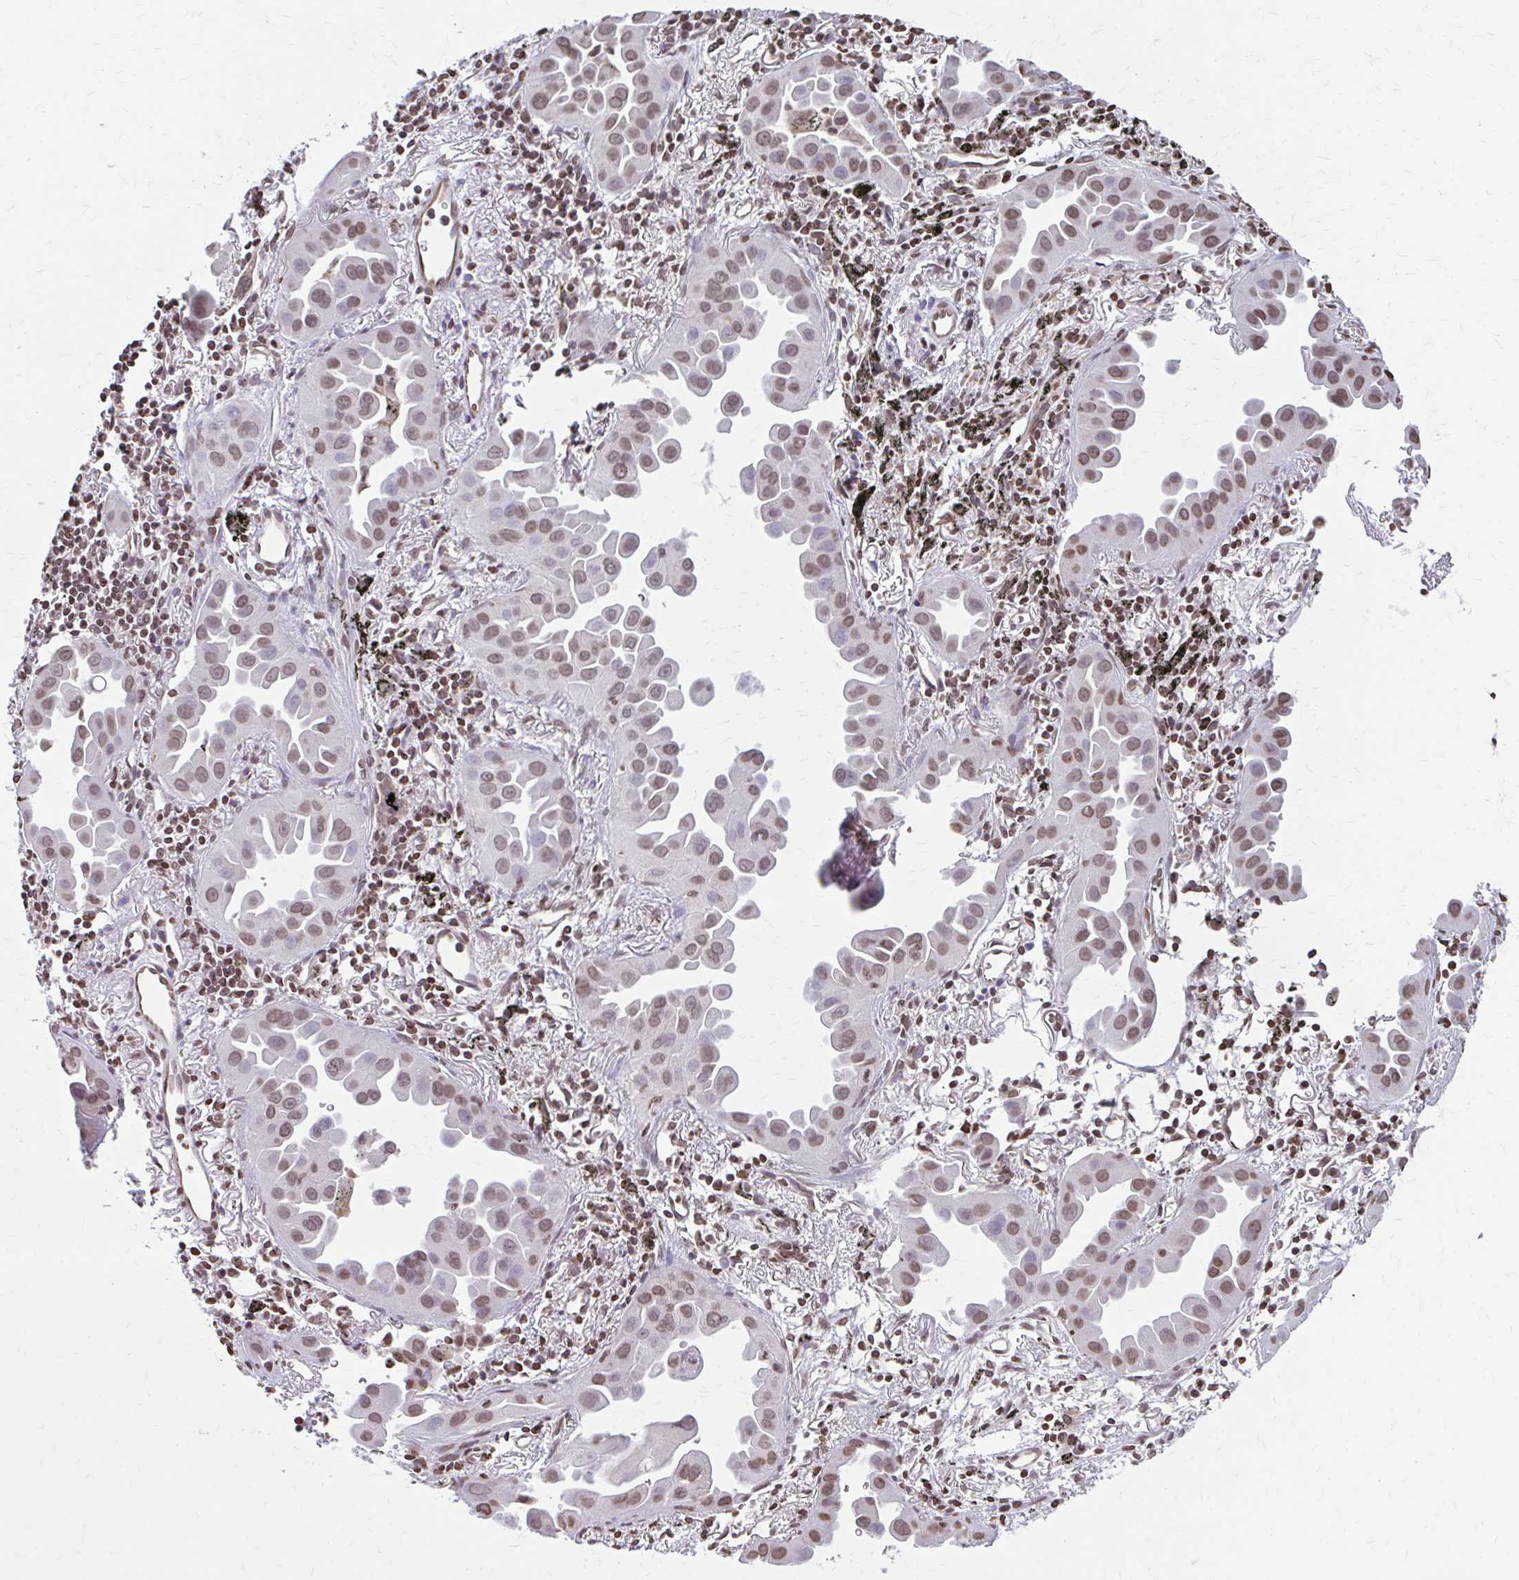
{"staining": {"intensity": "moderate", "quantity": "25%-75%", "location": "nuclear"}, "tissue": "lung cancer", "cell_type": "Tumor cells", "image_type": "cancer", "snomed": [{"axis": "morphology", "description": "Adenocarcinoma, NOS"}, {"axis": "topography", "description": "Lung"}], "caption": "An image of lung cancer (adenocarcinoma) stained for a protein shows moderate nuclear brown staining in tumor cells.", "gene": "ORC3", "patient": {"sex": "male", "age": 68}}